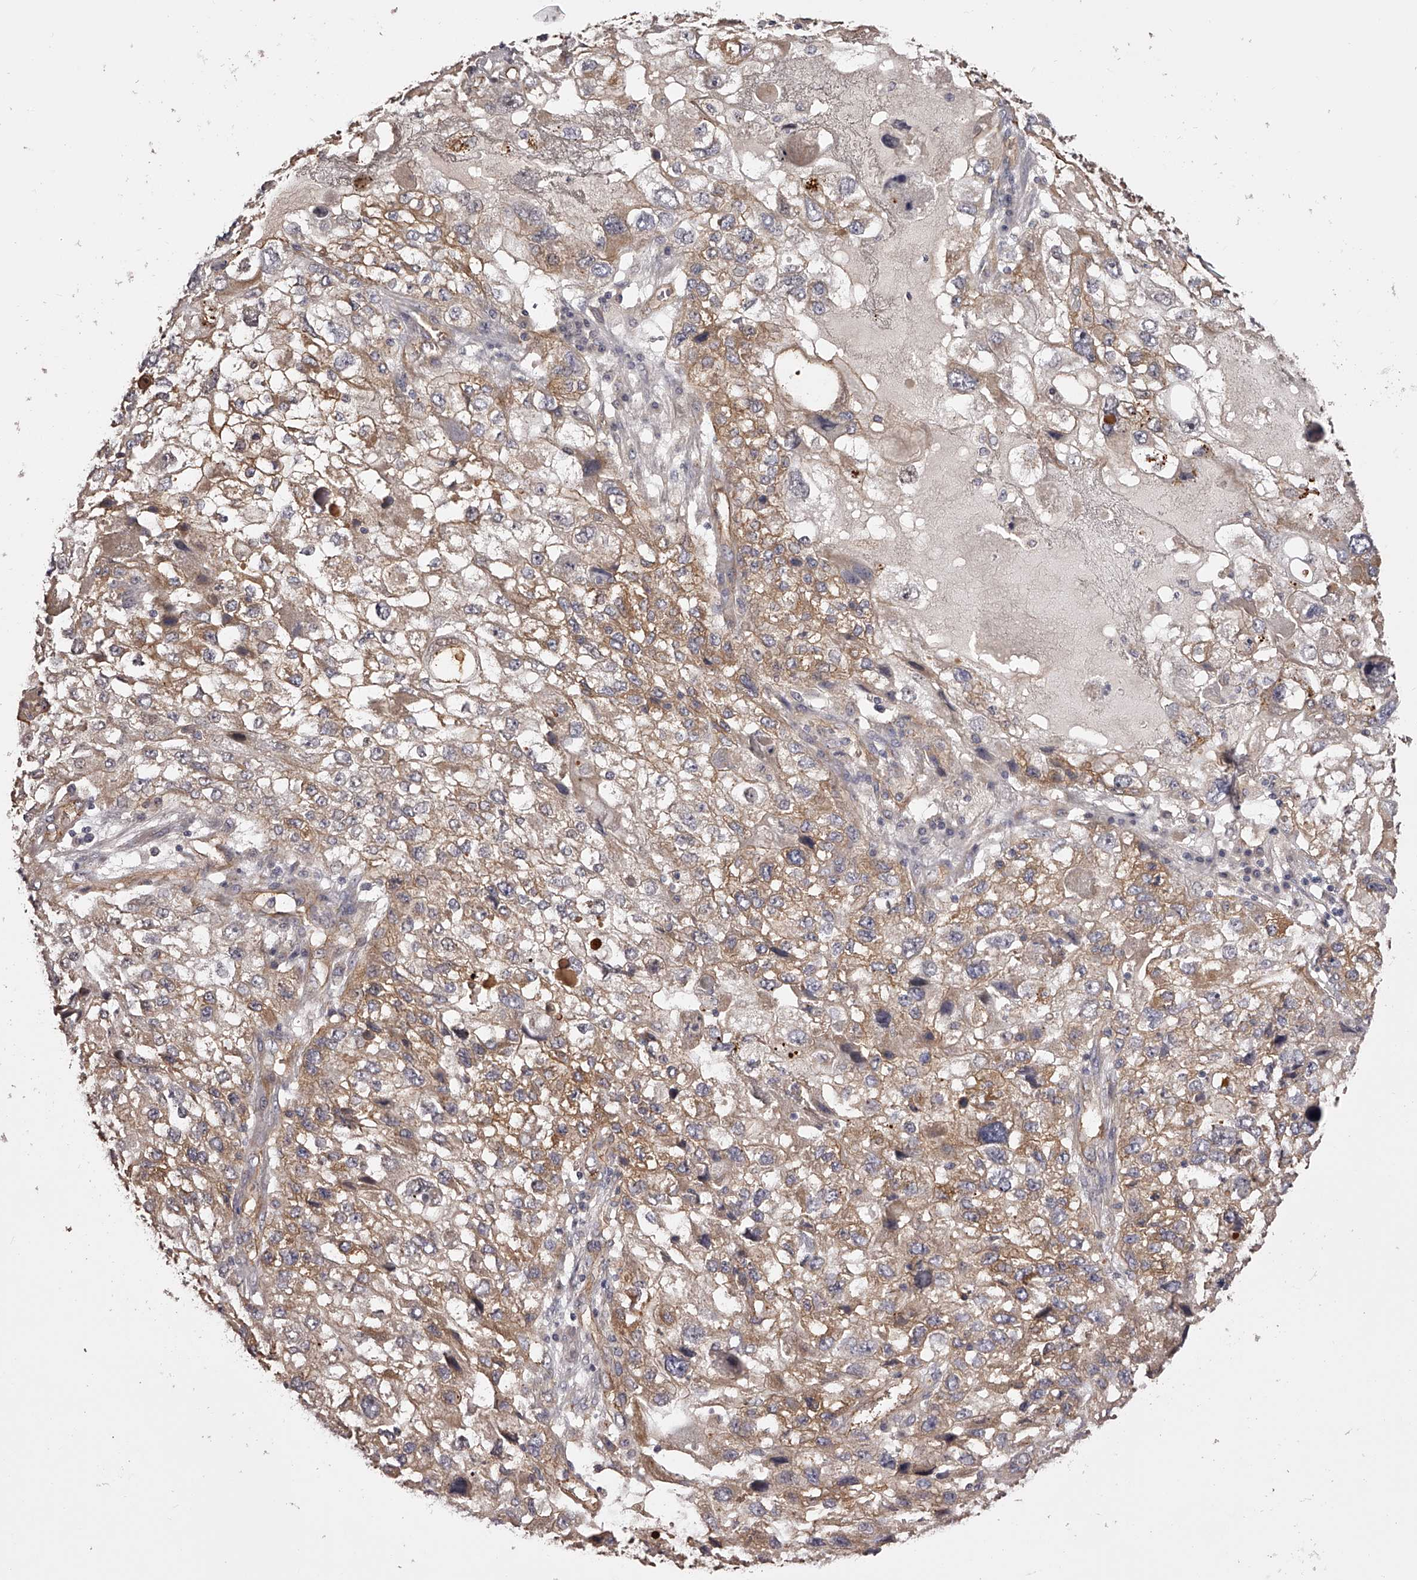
{"staining": {"intensity": "moderate", "quantity": ">75%", "location": "cytoplasmic/membranous"}, "tissue": "endometrial cancer", "cell_type": "Tumor cells", "image_type": "cancer", "snomed": [{"axis": "morphology", "description": "Adenocarcinoma, NOS"}, {"axis": "topography", "description": "Endometrium"}], "caption": "The photomicrograph reveals immunohistochemical staining of adenocarcinoma (endometrial). There is moderate cytoplasmic/membranous positivity is seen in approximately >75% of tumor cells. (brown staining indicates protein expression, while blue staining denotes nuclei).", "gene": "LTV1", "patient": {"sex": "female", "age": 49}}